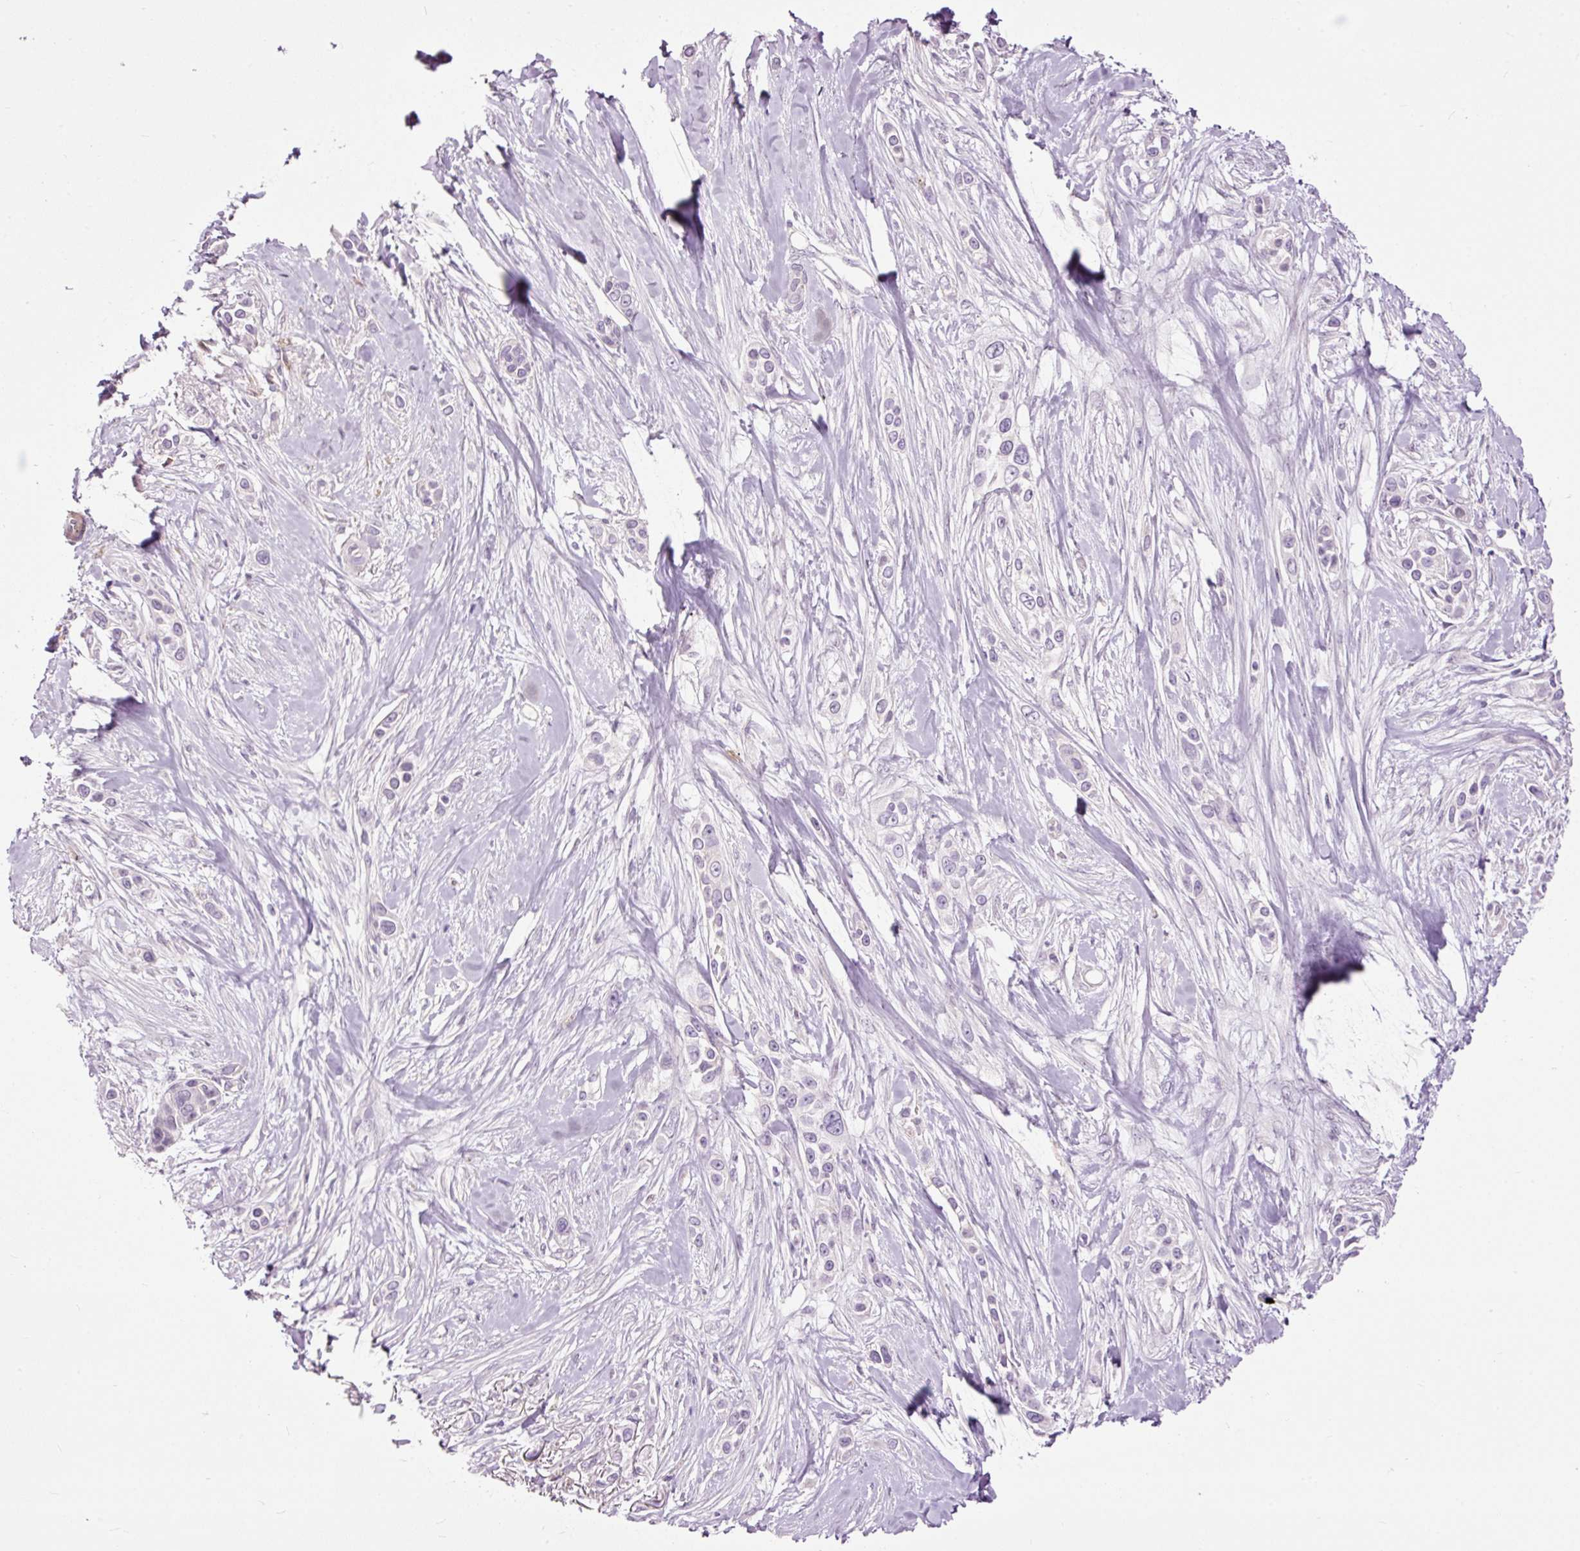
{"staining": {"intensity": "negative", "quantity": "none", "location": "none"}, "tissue": "skin cancer", "cell_type": "Tumor cells", "image_type": "cancer", "snomed": [{"axis": "morphology", "description": "Squamous cell carcinoma, NOS"}, {"axis": "topography", "description": "Skin"}], "caption": "Tumor cells show no significant protein positivity in squamous cell carcinoma (skin). Brightfield microscopy of immunohistochemistry (IHC) stained with DAB (brown) and hematoxylin (blue), captured at high magnification.", "gene": "FCRL4", "patient": {"sex": "female", "age": 69}}